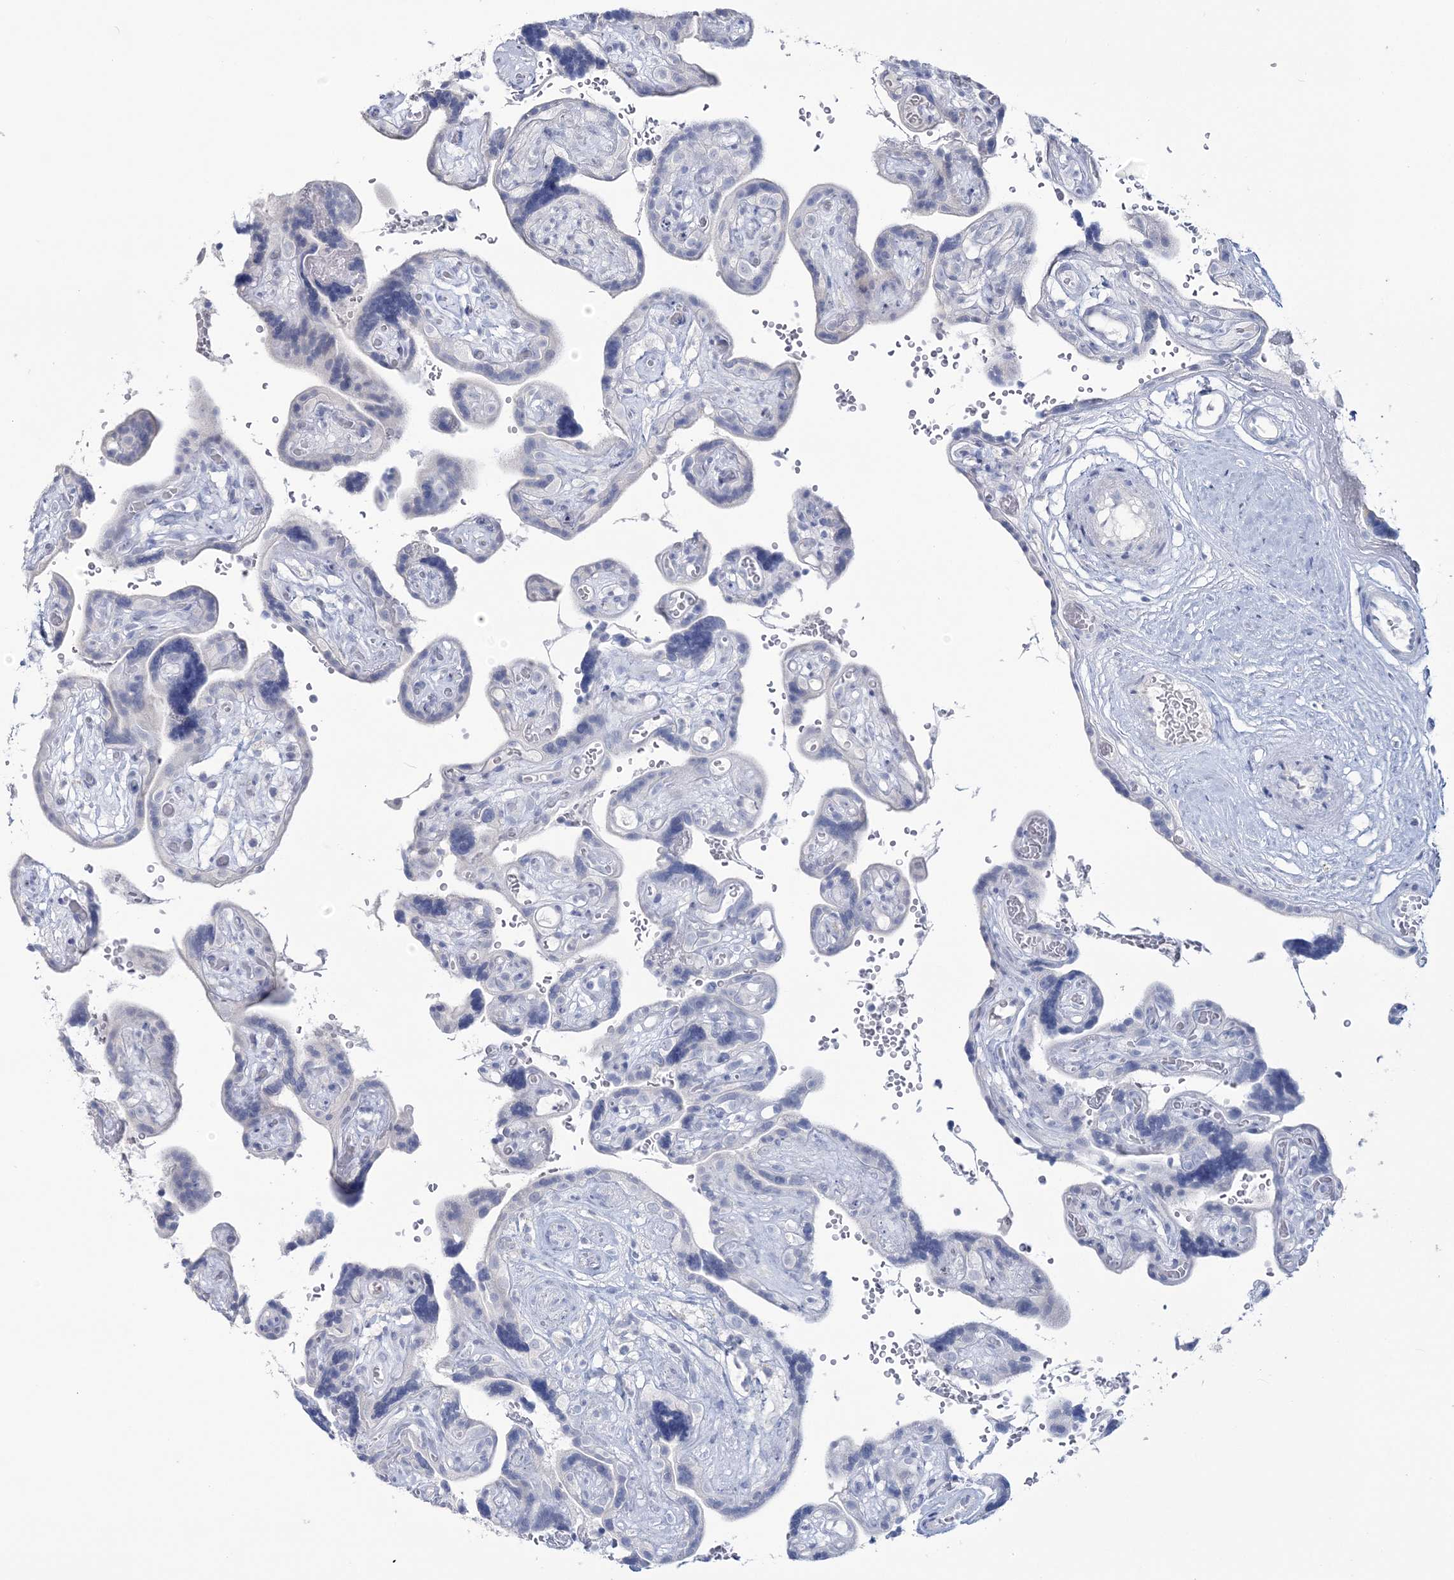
{"staining": {"intensity": "negative", "quantity": "none", "location": "none"}, "tissue": "placenta", "cell_type": "Decidual cells", "image_type": "normal", "snomed": [{"axis": "morphology", "description": "Normal tissue, NOS"}, {"axis": "topography", "description": "Placenta"}], "caption": "Decidual cells show no significant positivity in benign placenta. (DAB immunohistochemistry (IHC) with hematoxylin counter stain).", "gene": "CYP3A4", "patient": {"sex": "female", "age": 30}}